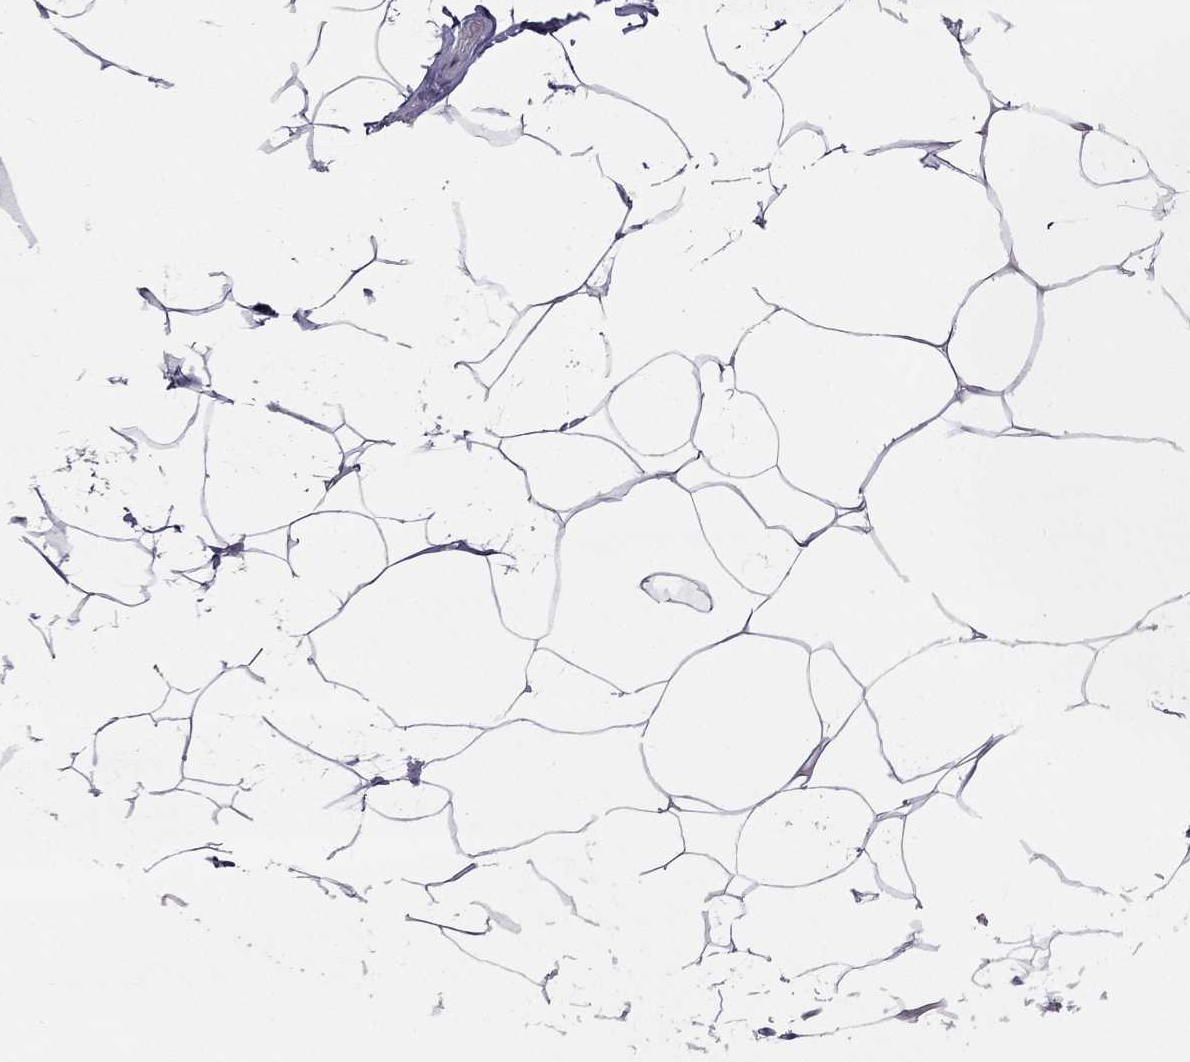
{"staining": {"intensity": "negative", "quantity": "none", "location": "none"}, "tissue": "breast", "cell_type": "Adipocytes", "image_type": "normal", "snomed": [{"axis": "morphology", "description": "Normal tissue, NOS"}, {"axis": "topography", "description": "Breast"}], "caption": "Immunohistochemistry (IHC) of unremarkable human breast reveals no staining in adipocytes. (DAB (3,3'-diaminobenzidine) immunohistochemistry (IHC), high magnification).", "gene": "MYBPH", "patient": {"sex": "female", "age": 32}}